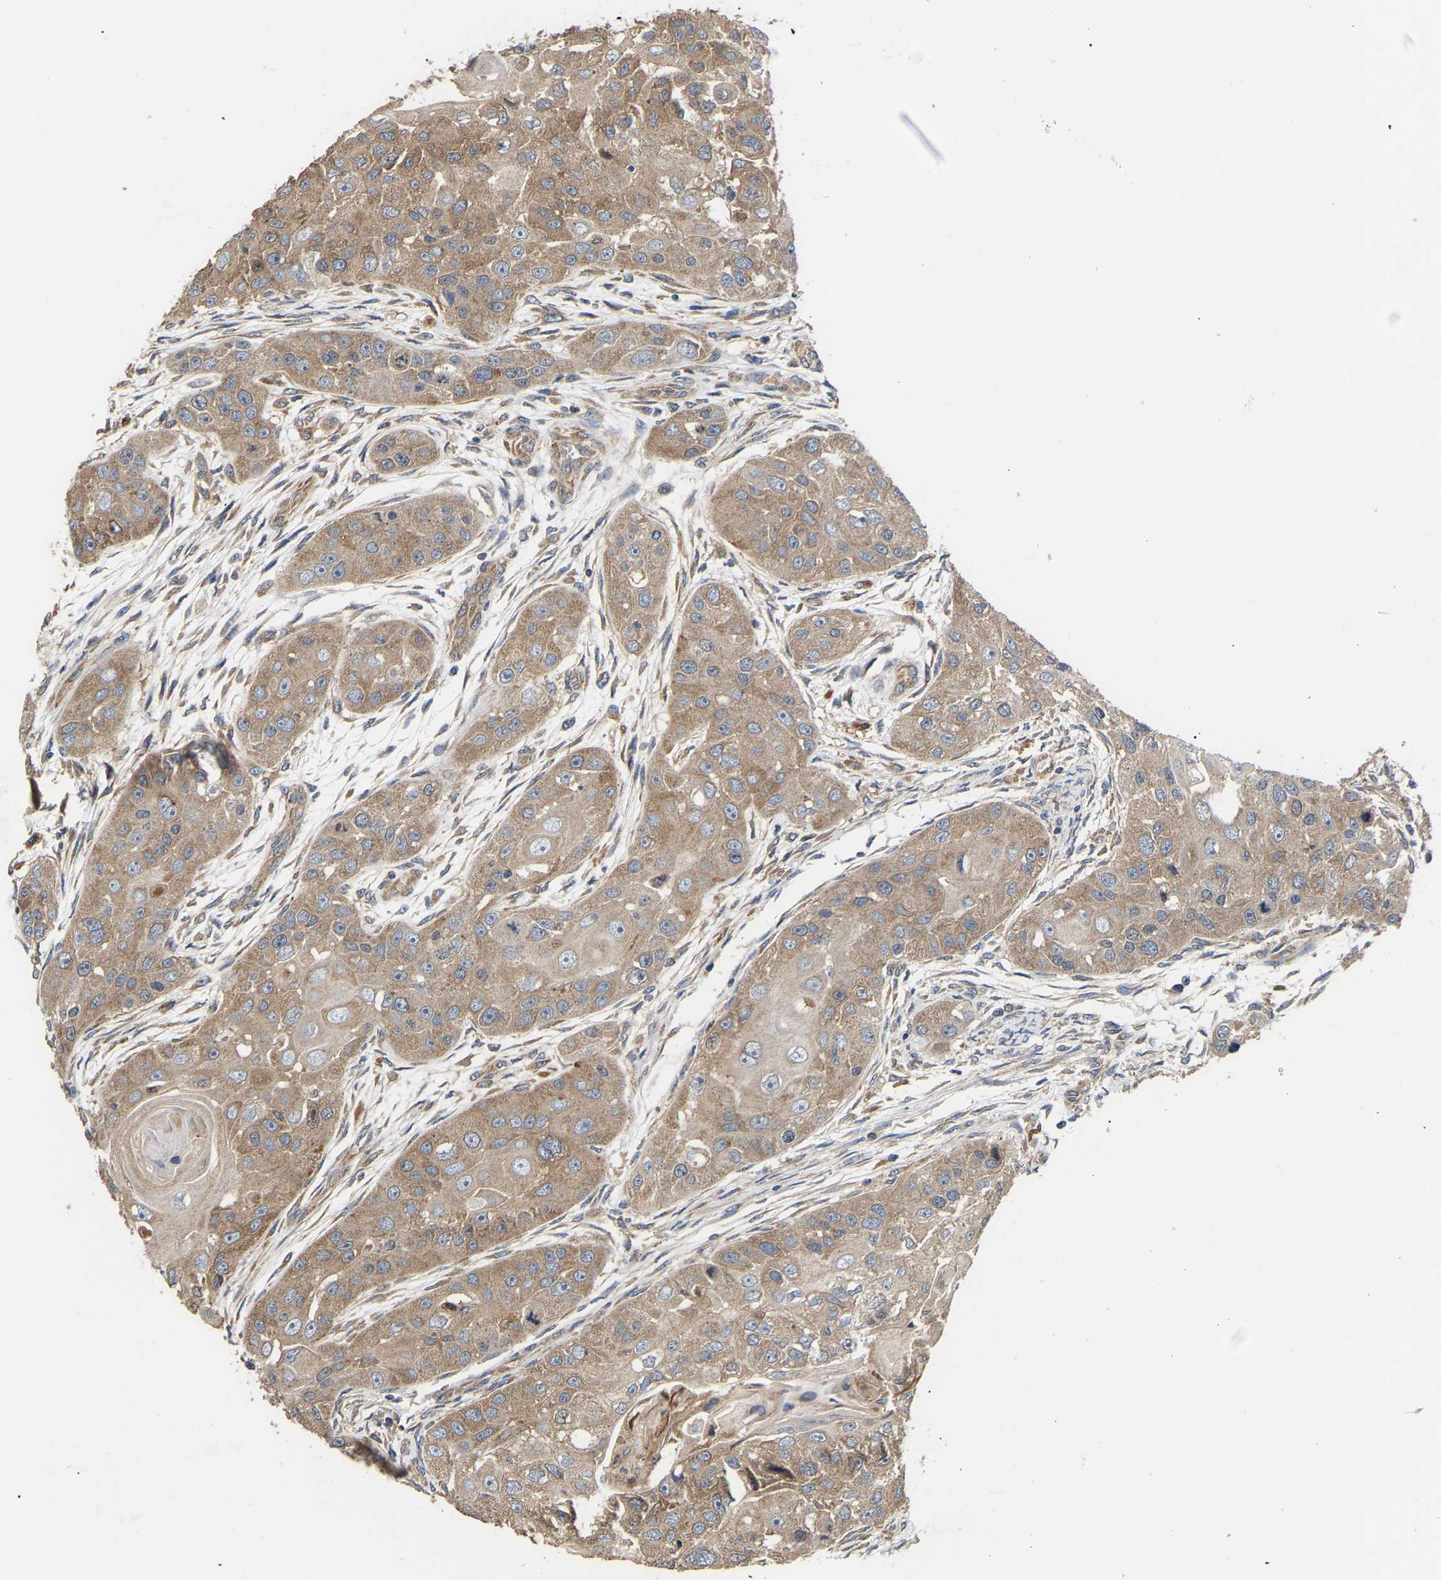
{"staining": {"intensity": "moderate", "quantity": ">75%", "location": "cytoplasmic/membranous"}, "tissue": "head and neck cancer", "cell_type": "Tumor cells", "image_type": "cancer", "snomed": [{"axis": "morphology", "description": "Normal tissue, NOS"}, {"axis": "morphology", "description": "Squamous cell carcinoma, NOS"}, {"axis": "topography", "description": "Skeletal muscle"}, {"axis": "topography", "description": "Head-Neck"}], "caption": "This is an image of immunohistochemistry staining of head and neck cancer (squamous cell carcinoma), which shows moderate positivity in the cytoplasmic/membranous of tumor cells.", "gene": "AIMP2", "patient": {"sex": "male", "age": 51}}